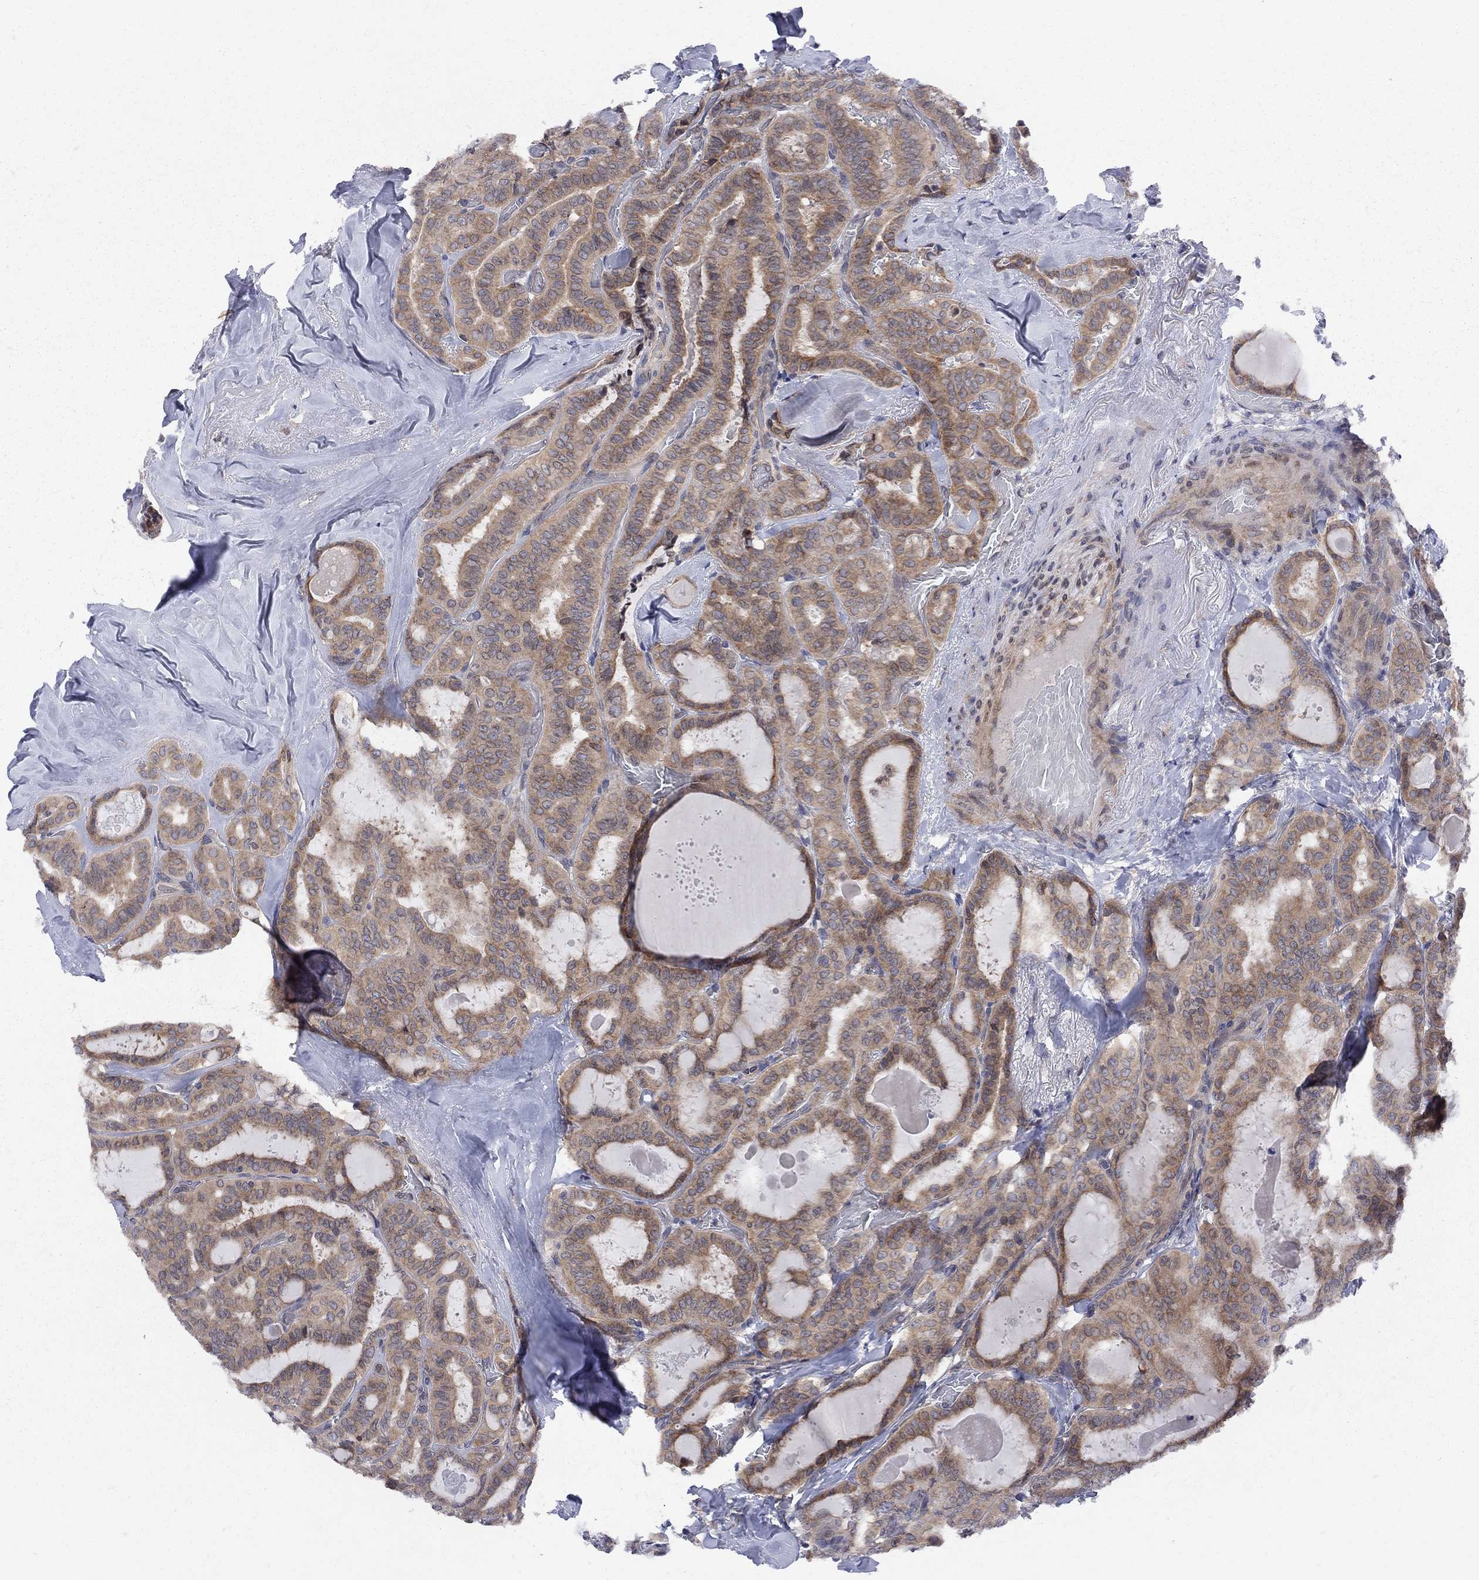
{"staining": {"intensity": "moderate", "quantity": ">75%", "location": "cytoplasmic/membranous"}, "tissue": "thyroid cancer", "cell_type": "Tumor cells", "image_type": "cancer", "snomed": [{"axis": "morphology", "description": "Papillary adenocarcinoma, NOS"}, {"axis": "topography", "description": "Thyroid gland"}], "caption": "IHC photomicrograph of neoplastic tissue: thyroid papillary adenocarcinoma stained using immunohistochemistry (IHC) shows medium levels of moderate protein expression localized specifically in the cytoplasmic/membranous of tumor cells, appearing as a cytoplasmic/membranous brown color.", "gene": "CNOT11", "patient": {"sex": "female", "age": 39}}